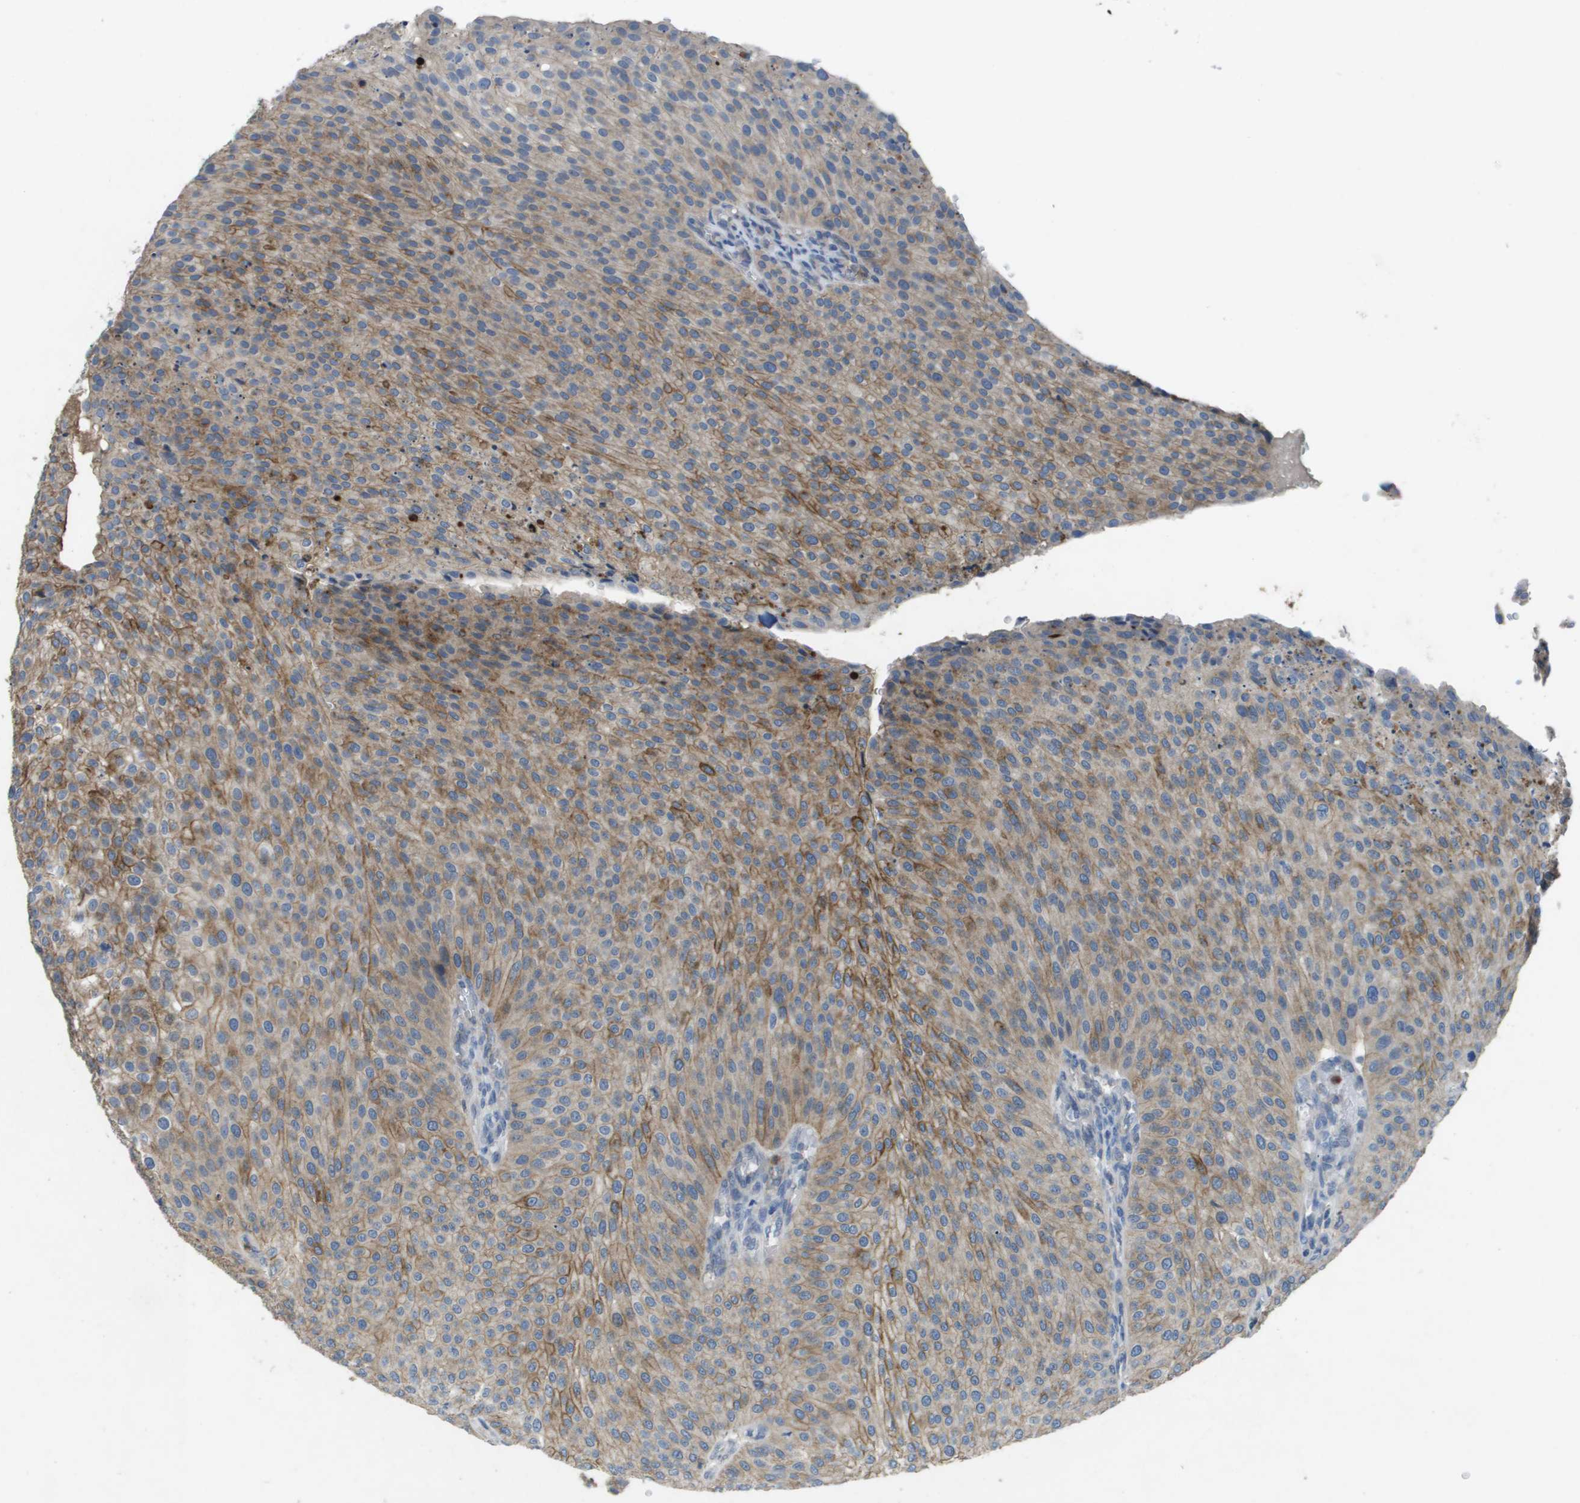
{"staining": {"intensity": "moderate", "quantity": "25%-75%", "location": "cytoplasmic/membranous"}, "tissue": "urothelial cancer", "cell_type": "Tumor cells", "image_type": "cancer", "snomed": [{"axis": "morphology", "description": "Urothelial carcinoma, Low grade"}, {"axis": "topography", "description": "Smooth muscle"}, {"axis": "topography", "description": "Urinary bladder"}], "caption": "Protein expression analysis of human urothelial cancer reveals moderate cytoplasmic/membranous staining in approximately 25%-75% of tumor cells.", "gene": "CLCA4", "patient": {"sex": "male", "age": 60}}